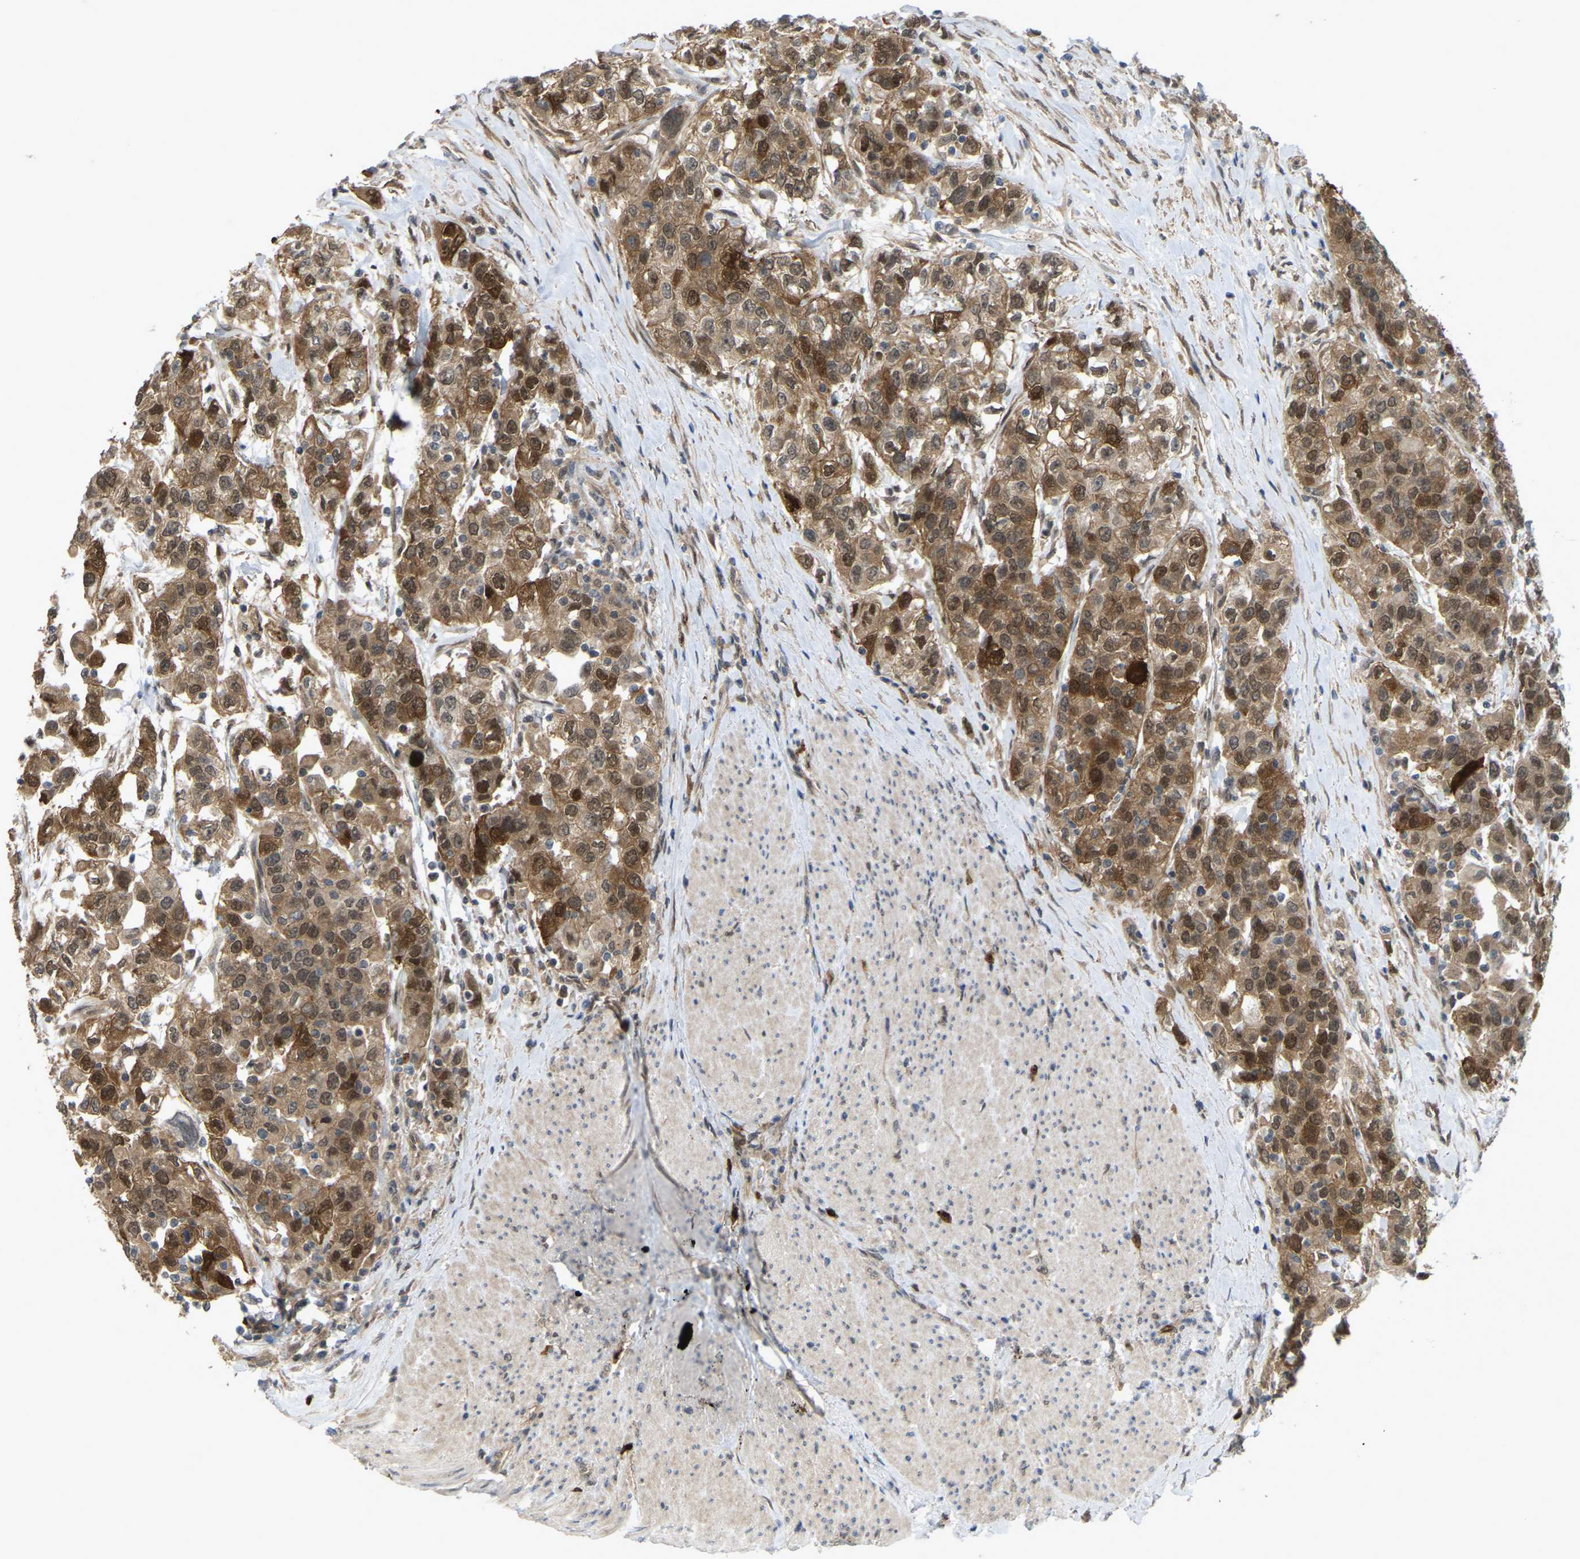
{"staining": {"intensity": "moderate", "quantity": ">75%", "location": "cytoplasmic/membranous,nuclear"}, "tissue": "urothelial cancer", "cell_type": "Tumor cells", "image_type": "cancer", "snomed": [{"axis": "morphology", "description": "Urothelial carcinoma, High grade"}, {"axis": "topography", "description": "Urinary bladder"}], "caption": "Moderate cytoplasmic/membranous and nuclear protein positivity is appreciated in about >75% of tumor cells in high-grade urothelial carcinoma.", "gene": "SERPINB5", "patient": {"sex": "female", "age": 80}}